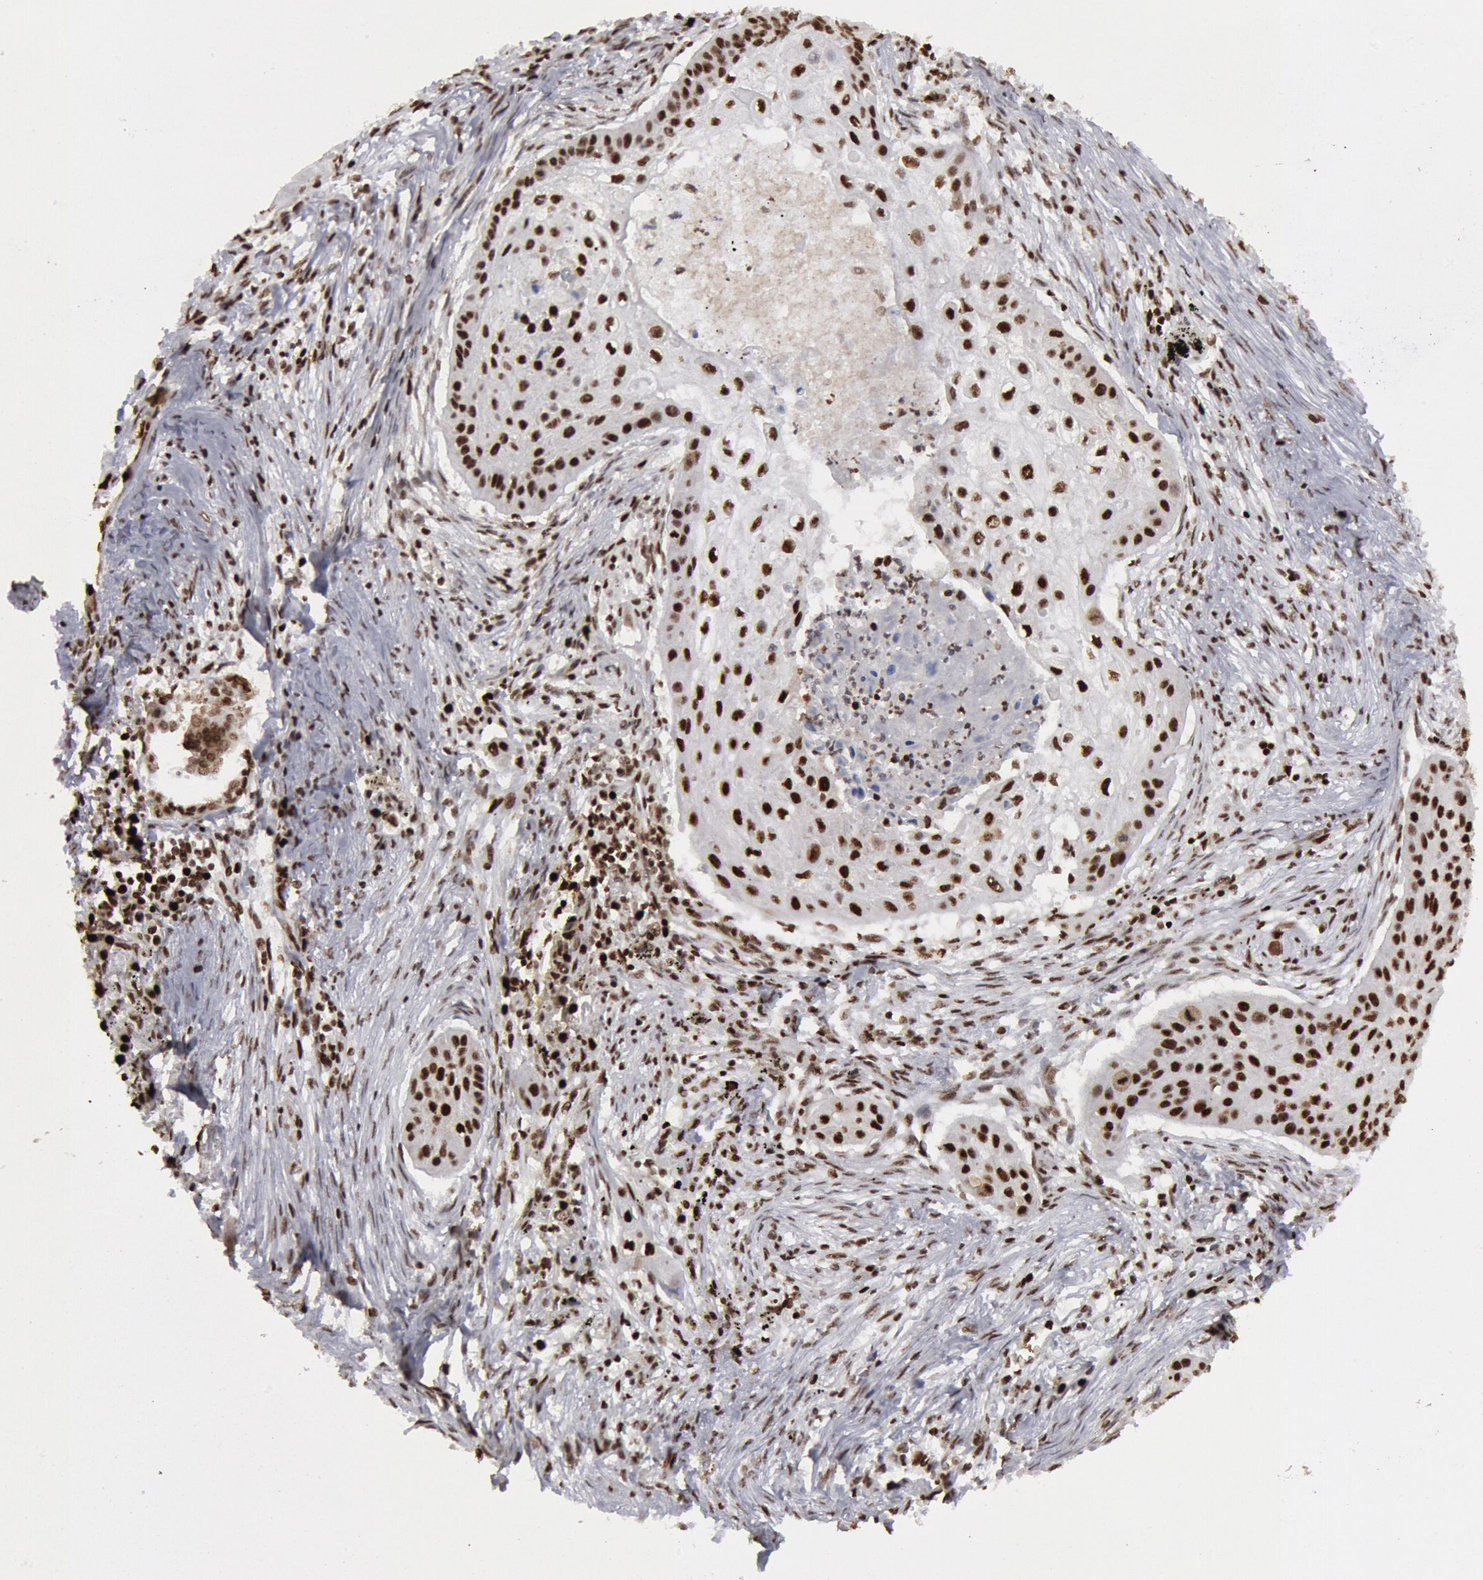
{"staining": {"intensity": "strong", "quantity": ">75%", "location": "nuclear"}, "tissue": "lung cancer", "cell_type": "Tumor cells", "image_type": "cancer", "snomed": [{"axis": "morphology", "description": "Squamous cell carcinoma, NOS"}, {"axis": "topography", "description": "Lung"}], "caption": "Lung cancer stained with a brown dye exhibits strong nuclear positive staining in about >75% of tumor cells.", "gene": "SUB1", "patient": {"sex": "male", "age": 71}}